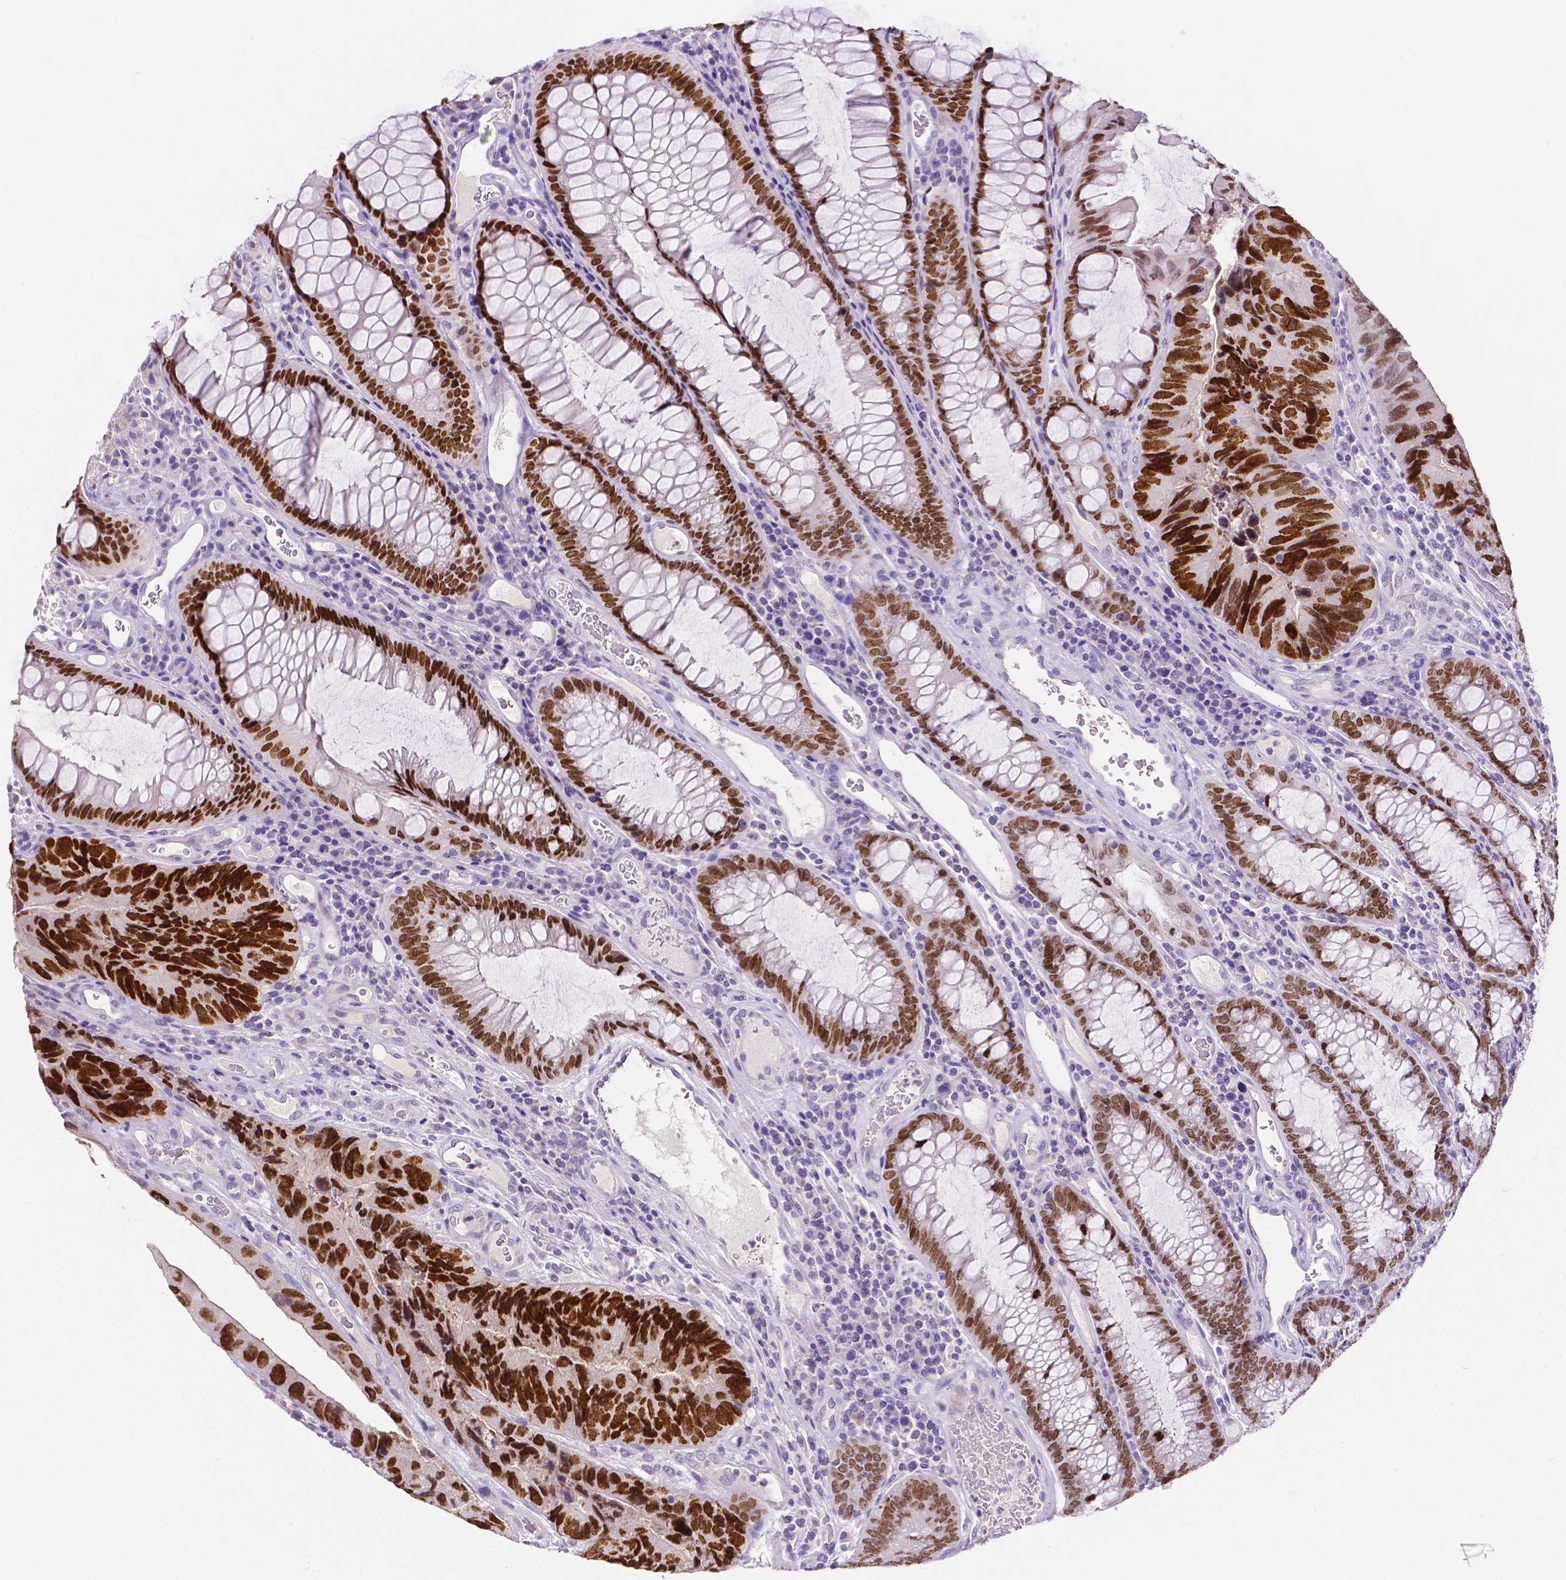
{"staining": {"intensity": "strong", "quantity": ">75%", "location": "nuclear"}, "tissue": "colorectal cancer", "cell_type": "Tumor cells", "image_type": "cancer", "snomed": [{"axis": "morphology", "description": "Adenocarcinoma, NOS"}, {"axis": "topography", "description": "Colon"}], "caption": "The photomicrograph demonstrates staining of colorectal cancer, revealing strong nuclear protein expression (brown color) within tumor cells.", "gene": "SATB2", "patient": {"sex": "female", "age": 67}}